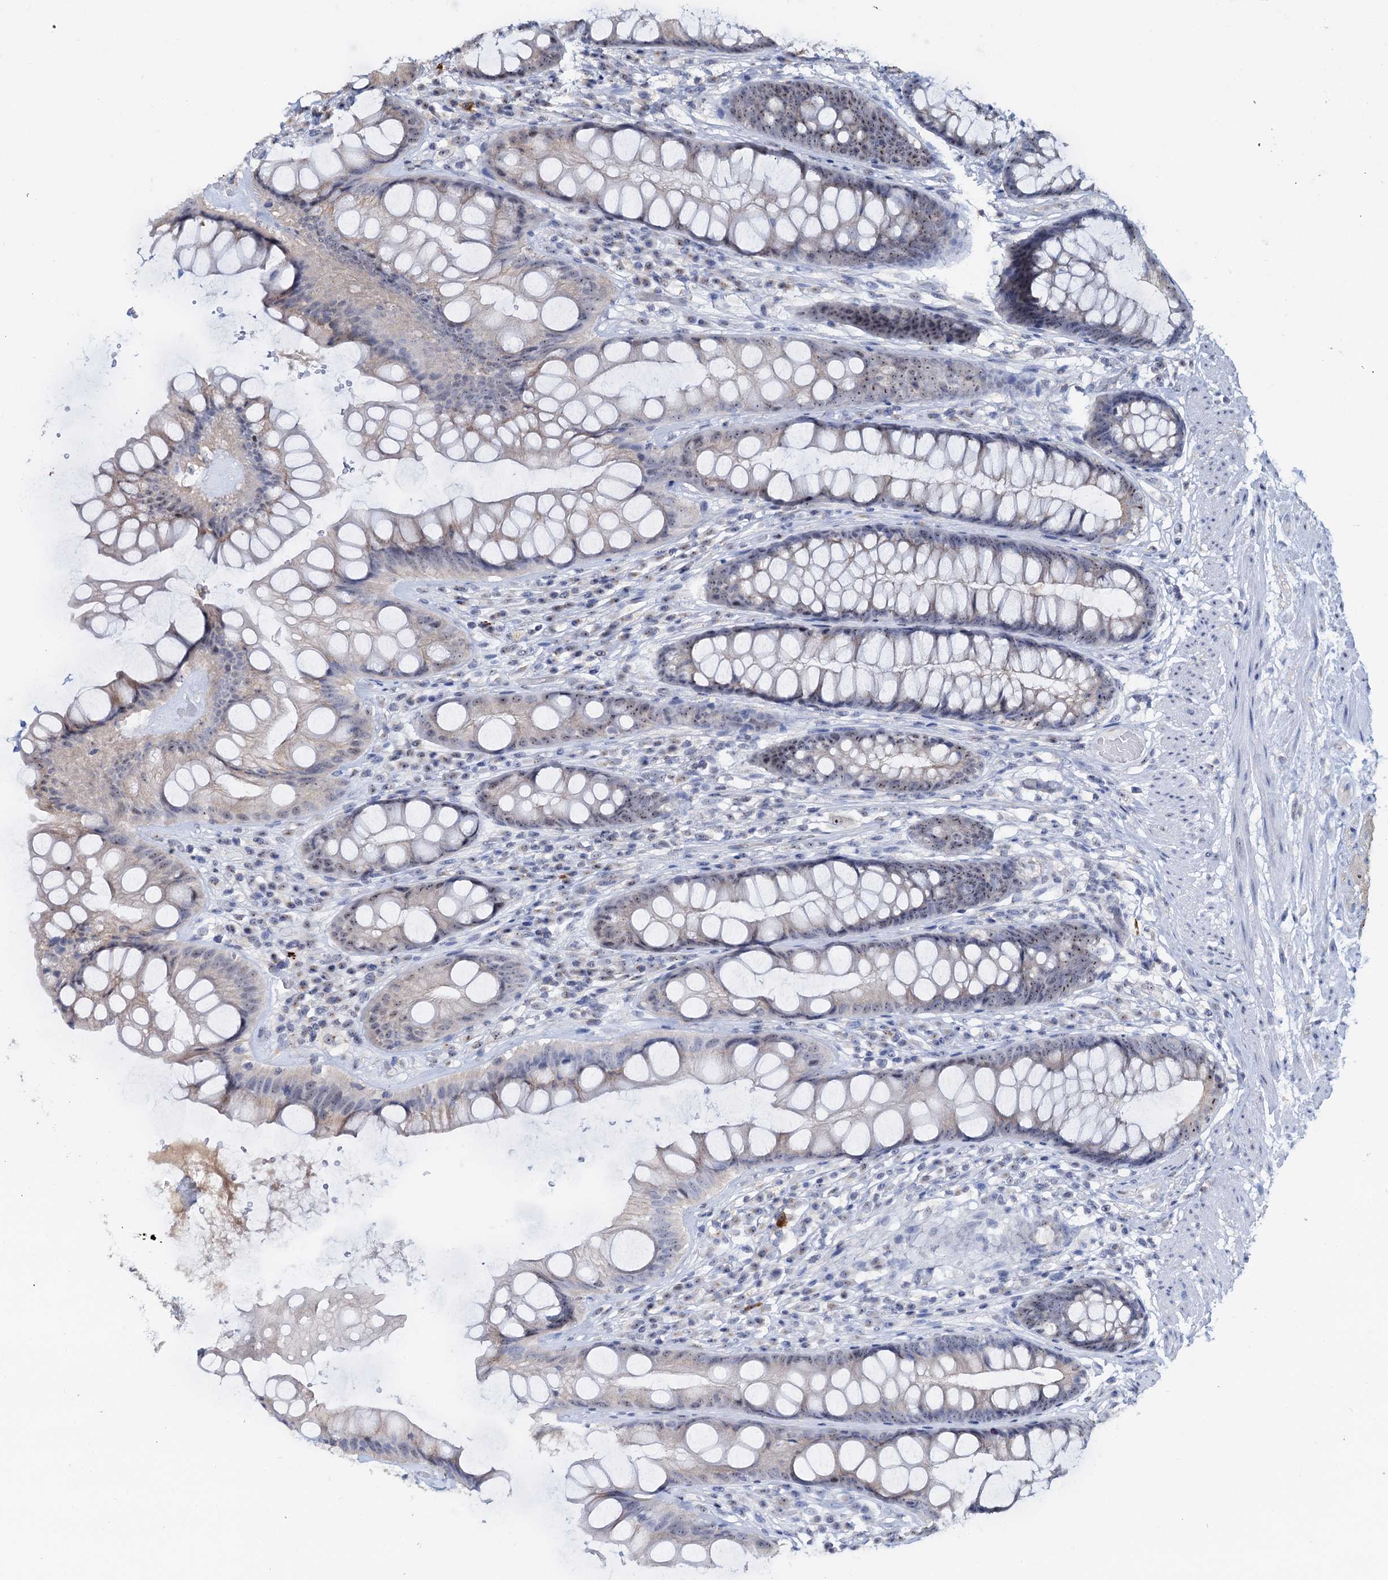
{"staining": {"intensity": "moderate", "quantity": "25%-75%", "location": "nuclear"}, "tissue": "rectum", "cell_type": "Glandular cells", "image_type": "normal", "snomed": [{"axis": "morphology", "description": "Normal tissue, NOS"}, {"axis": "topography", "description": "Rectum"}], "caption": "Brown immunohistochemical staining in normal rectum reveals moderate nuclear positivity in approximately 25%-75% of glandular cells.", "gene": "C2CD3", "patient": {"sex": "male", "age": 74}}